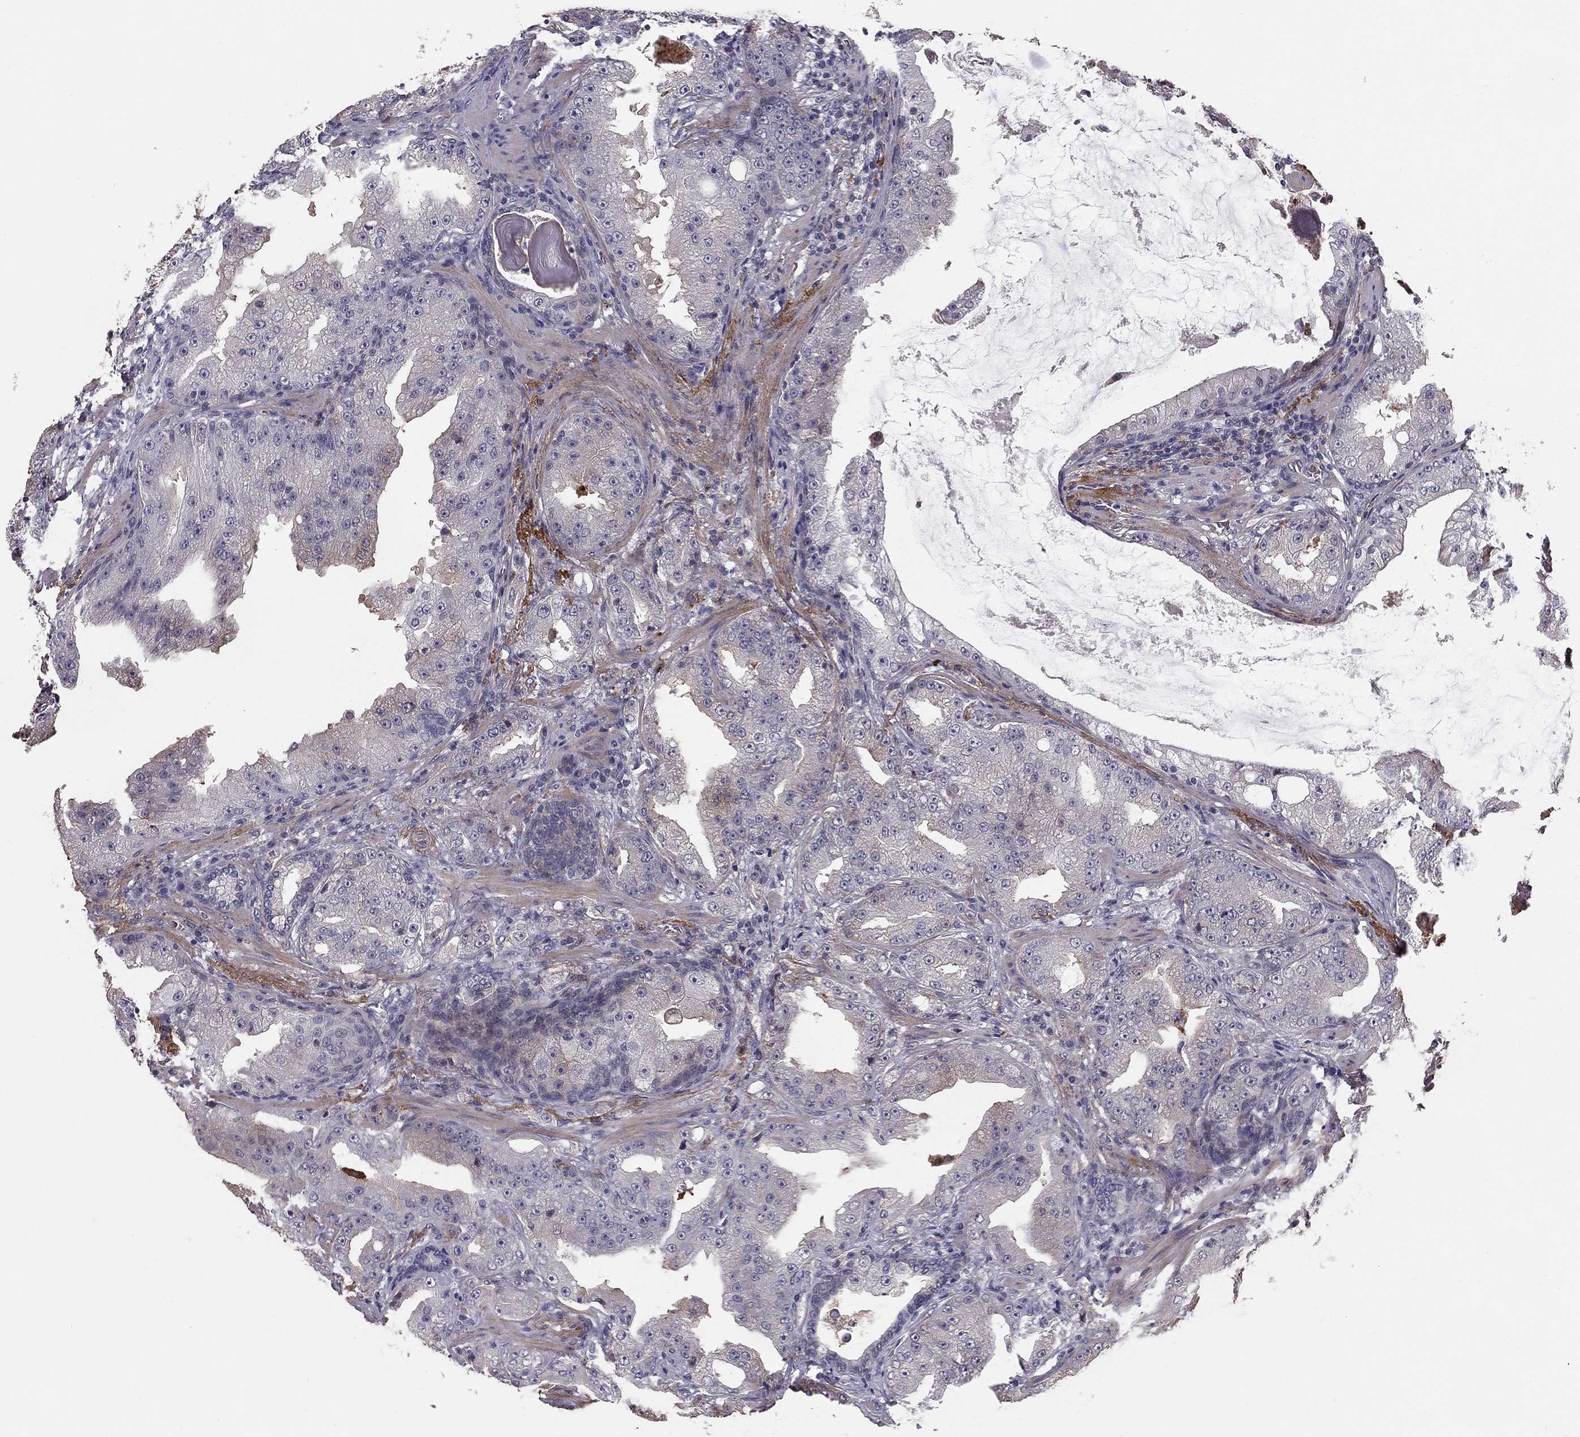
{"staining": {"intensity": "negative", "quantity": "none", "location": "none"}, "tissue": "prostate cancer", "cell_type": "Tumor cells", "image_type": "cancer", "snomed": [{"axis": "morphology", "description": "Adenocarcinoma, Low grade"}, {"axis": "topography", "description": "Prostate"}], "caption": "Prostate cancer (adenocarcinoma (low-grade)) stained for a protein using immunohistochemistry demonstrates no staining tumor cells.", "gene": "GJB4", "patient": {"sex": "male", "age": 62}}